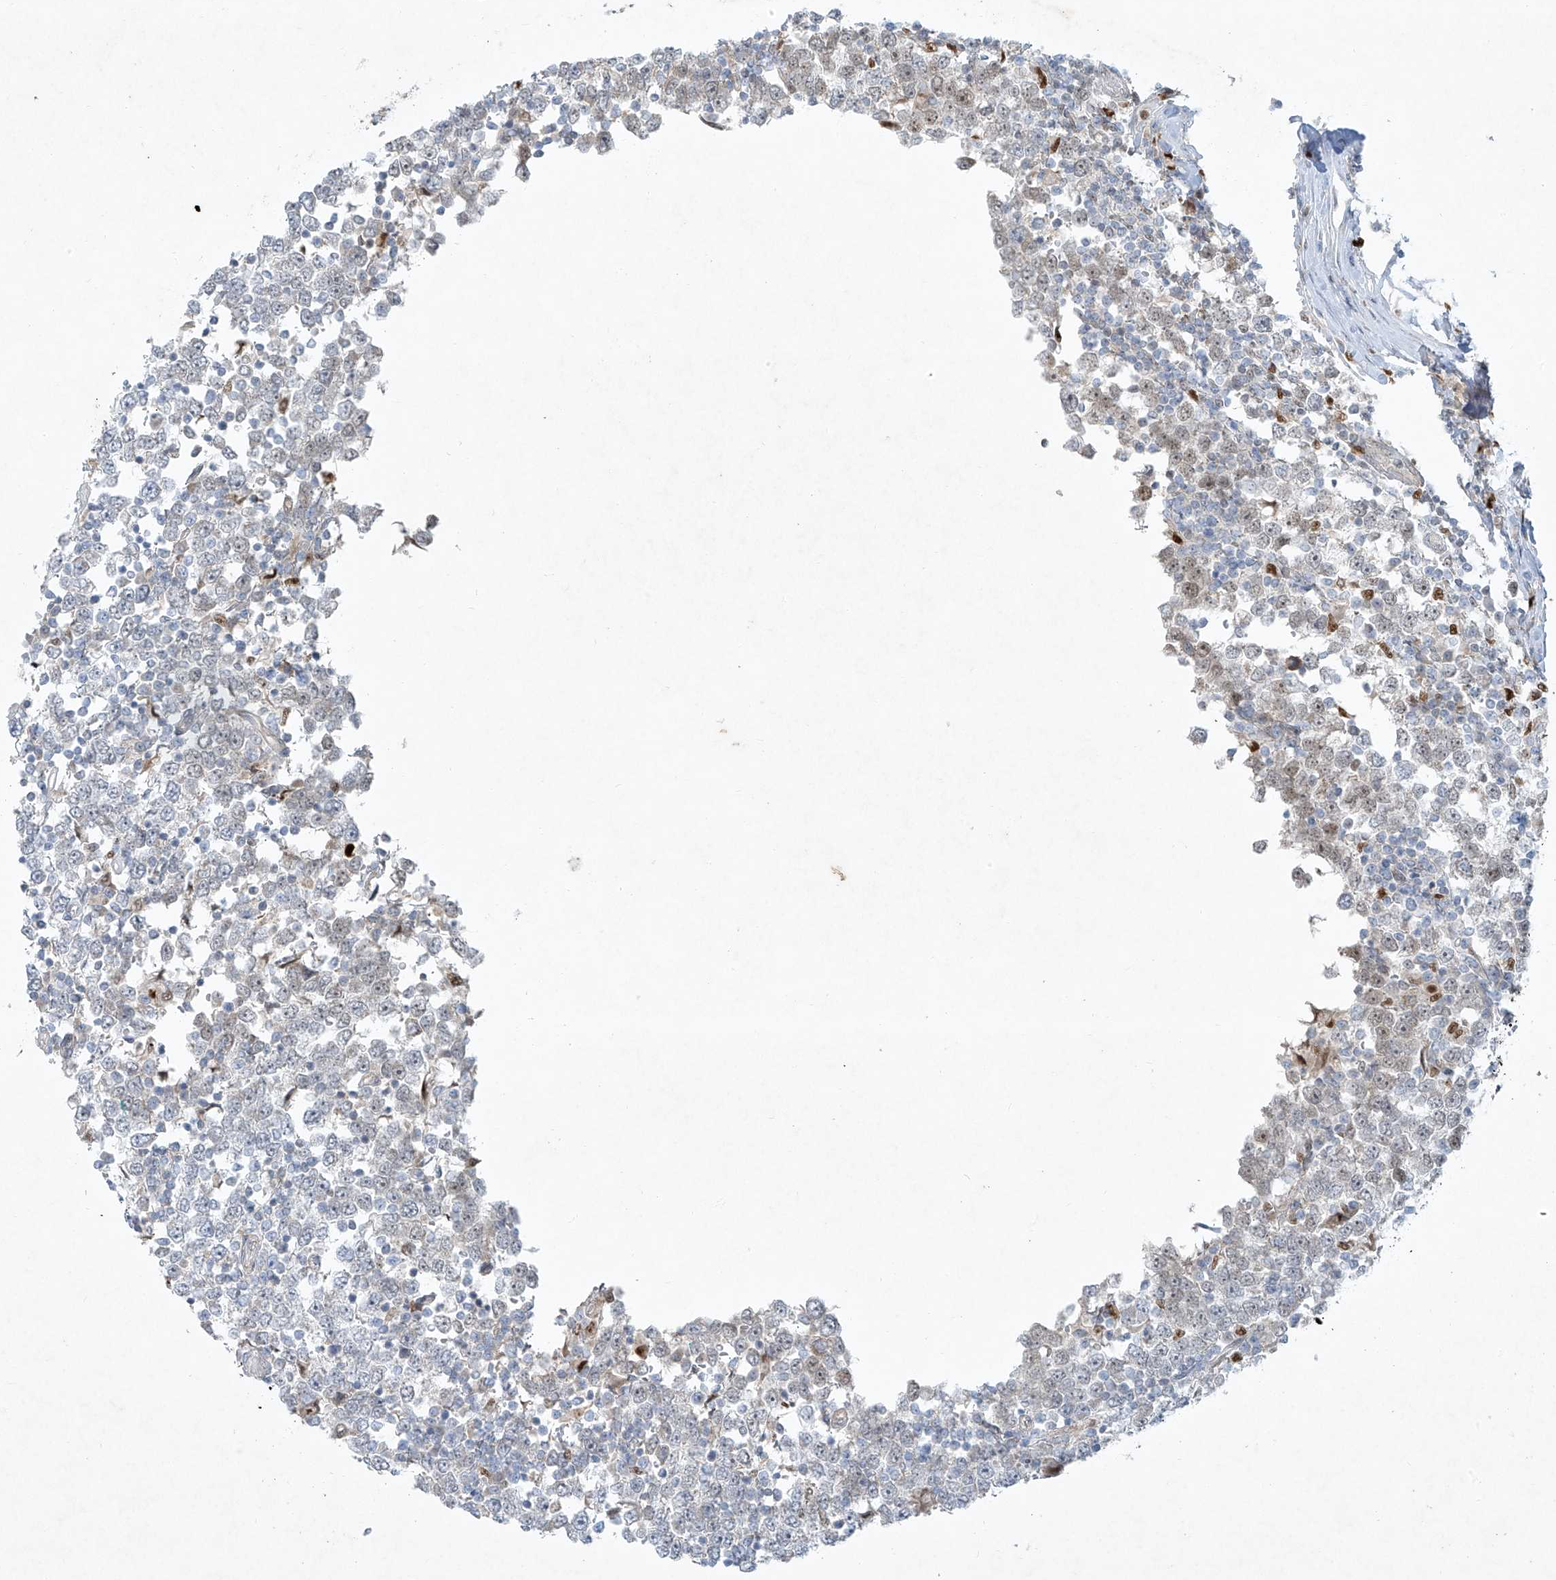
{"staining": {"intensity": "negative", "quantity": "none", "location": "none"}, "tissue": "testis cancer", "cell_type": "Tumor cells", "image_type": "cancer", "snomed": [{"axis": "morphology", "description": "Seminoma, NOS"}, {"axis": "topography", "description": "Testis"}], "caption": "The IHC photomicrograph has no significant staining in tumor cells of testis cancer (seminoma) tissue. (Immunohistochemistry, brightfield microscopy, high magnification).", "gene": "TUBE1", "patient": {"sex": "male", "age": 65}}